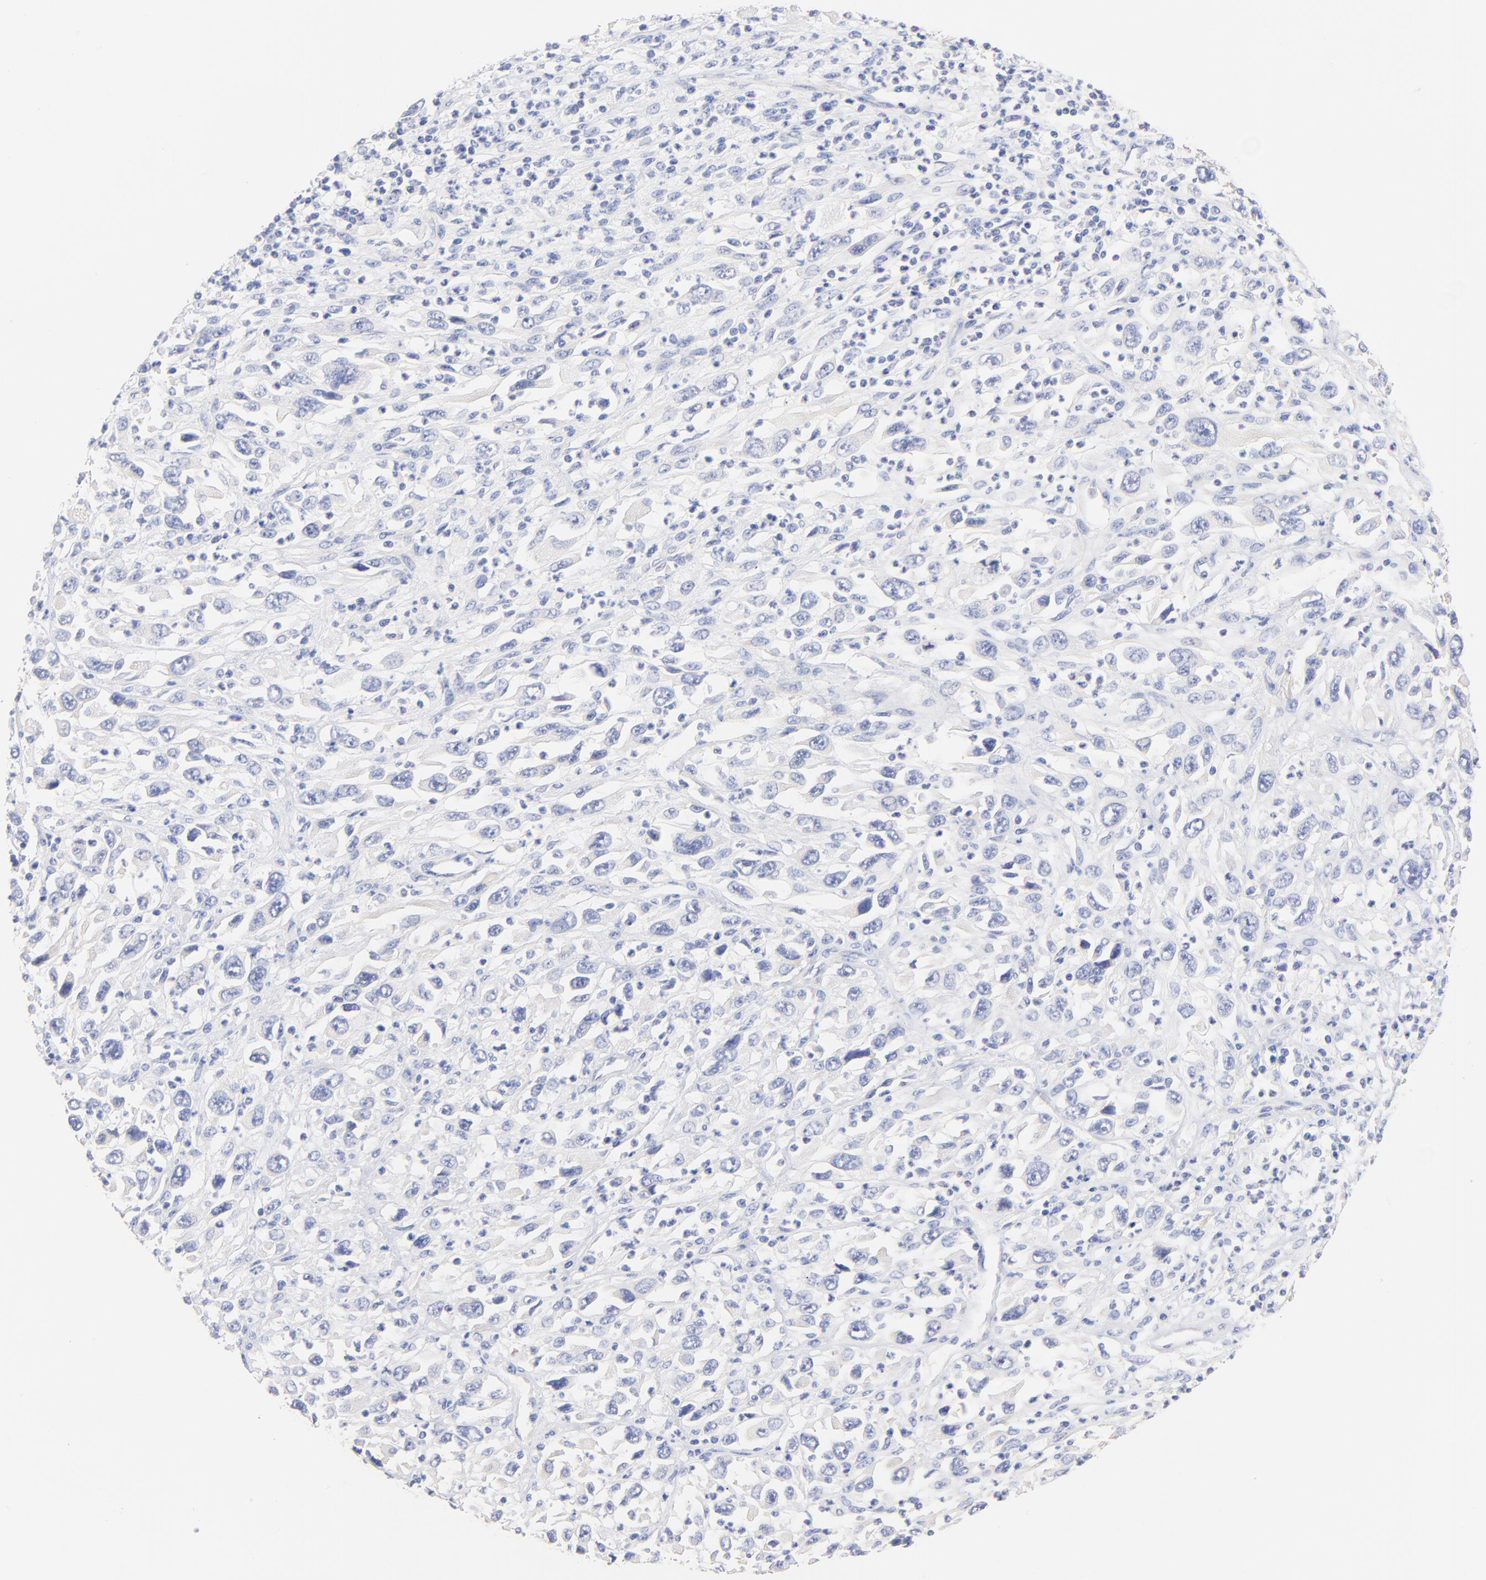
{"staining": {"intensity": "negative", "quantity": "none", "location": "none"}, "tissue": "melanoma", "cell_type": "Tumor cells", "image_type": "cancer", "snomed": [{"axis": "morphology", "description": "Malignant melanoma, Metastatic site"}, {"axis": "topography", "description": "Skin"}], "caption": "This is an immunohistochemistry (IHC) histopathology image of human malignant melanoma (metastatic site). There is no positivity in tumor cells.", "gene": "TNFRSF13C", "patient": {"sex": "female", "age": 56}}